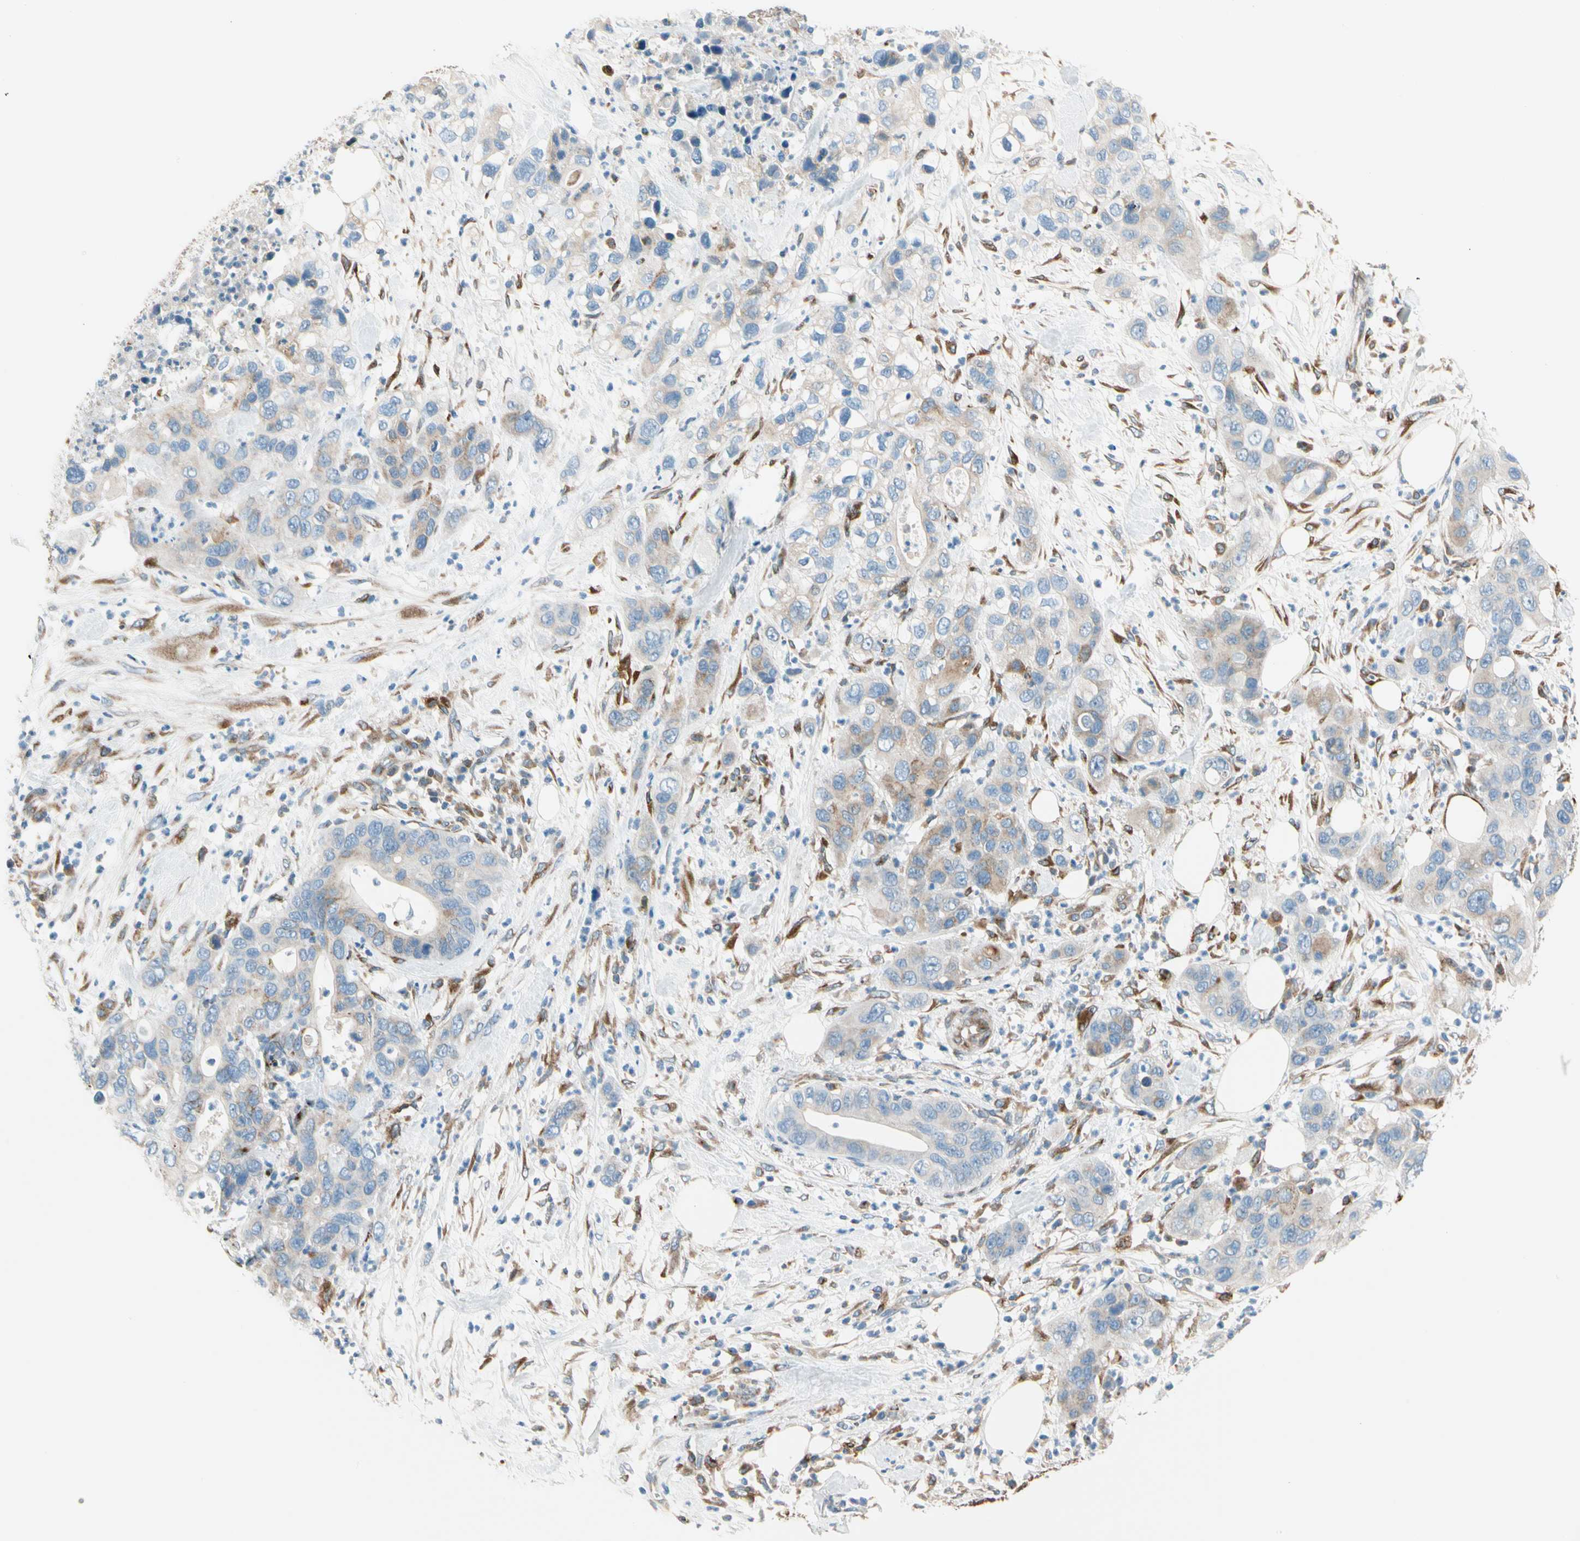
{"staining": {"intensity": "weak", "quantity": "25%-75%", "location": "cytoplasmic/membranous"}, "tissue": "pancreatic cancer", "cell_type": "Tumor cells", "image_type": "cancer", "snomed": [{"axis": "morphology", "description": "Adenocarcinoma, NOS"}, {"axis": "topography", "description": "Pancreas"}], "caption": "This micrograph exhibits pancreatic adenocarcinoma stained with IHC to label a protein in brown. The cytoplasmic/membranous of tumor cells show weak positivity for the protein. Nuclei are counter-stained blue.", "gene": "NUCB1", "patient": {"sex": "female", "age": 71}}